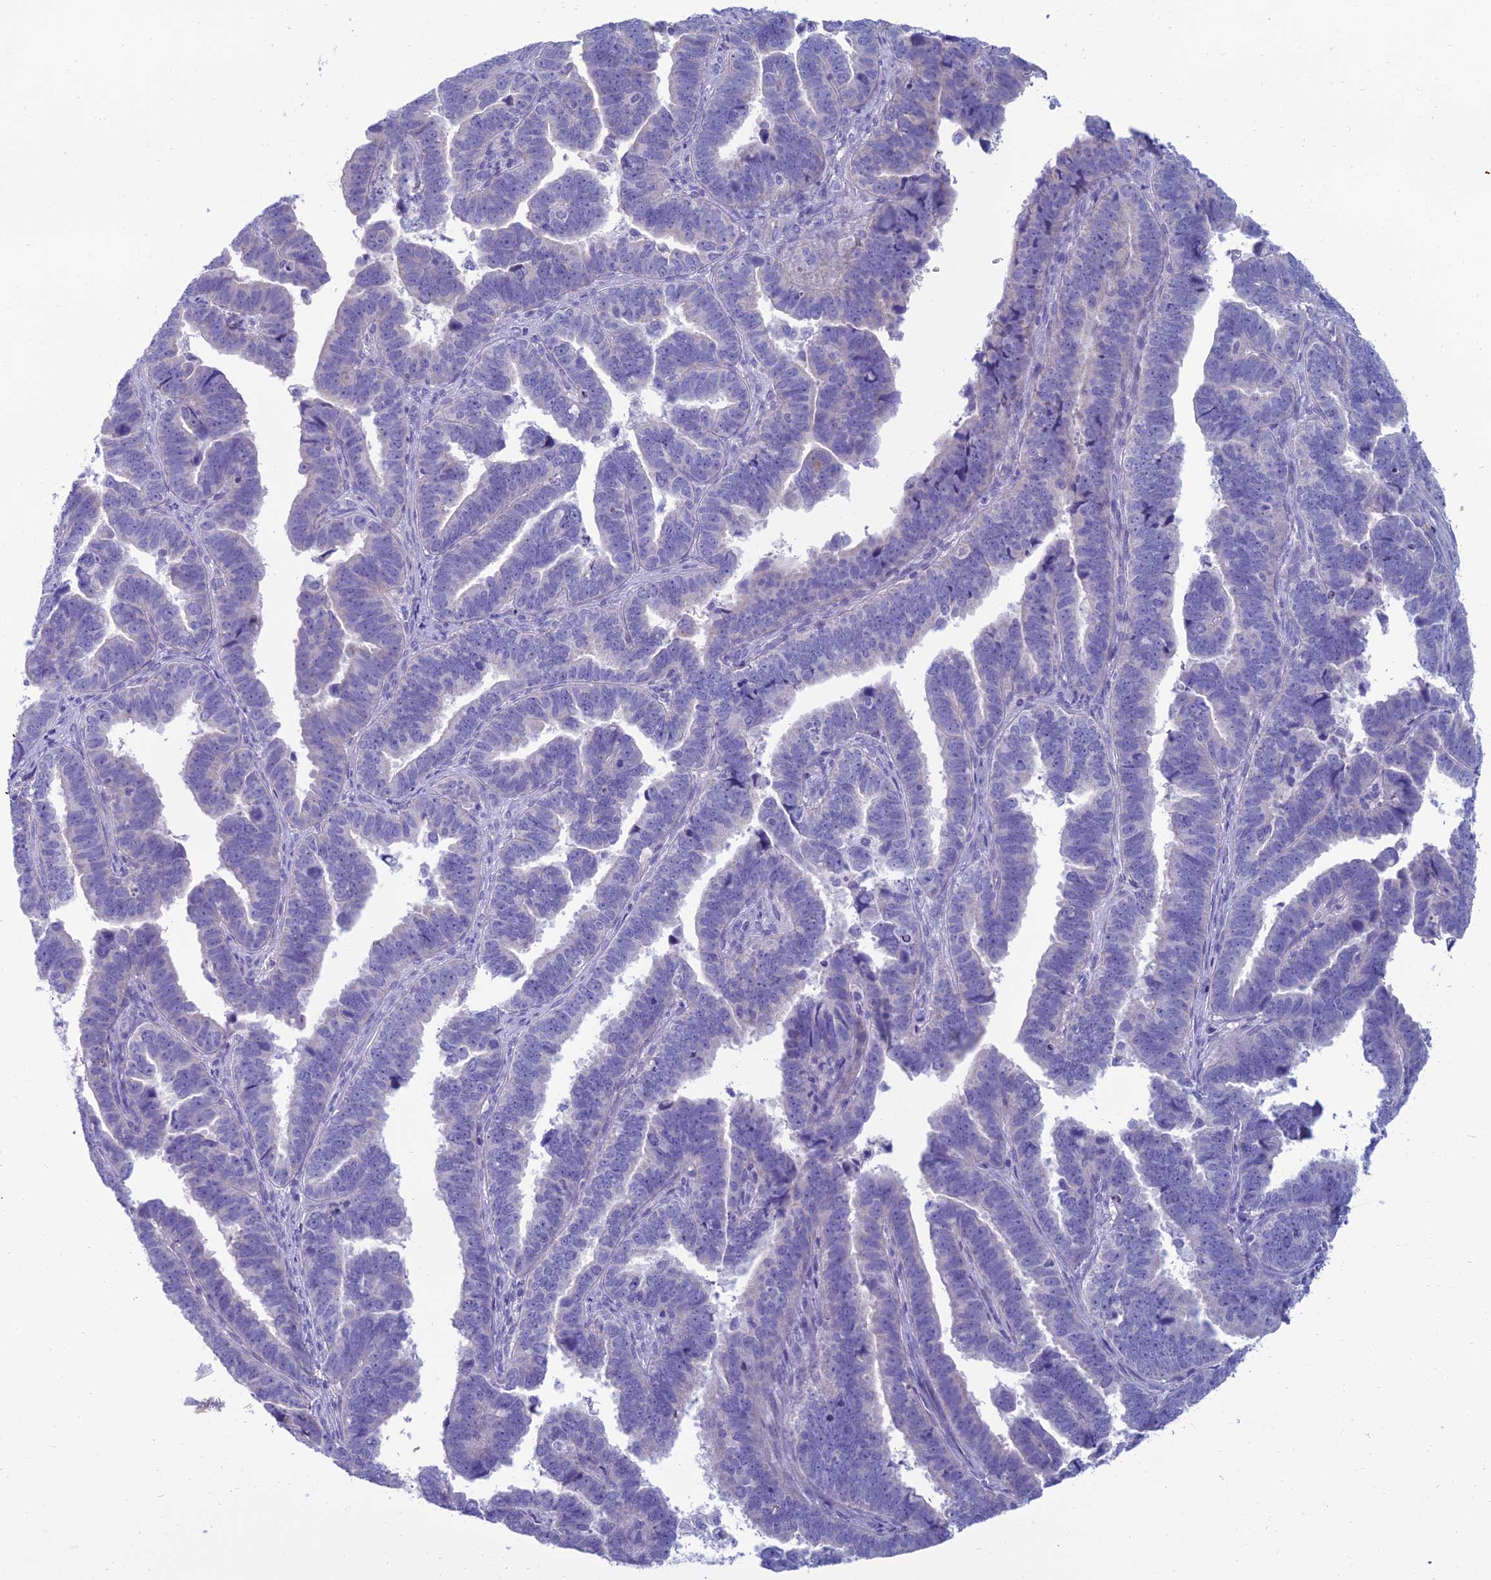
{"staining": {"intensity": "negative", "quantity": "none", "location": "none"}, "tissue": "endometrial cancer", "cell_type": "Tumor cells", "image_type": "cancer", "snomed": [{"axis": "morphology", "description": "Adenocarcinoma, NOS"}, {"axis": "topography", "description": "Endometrium"}], "caption": "An image of endometrial cancer (adenocarcinoma) stained for a protein demonstrates no brown staining in tumor cells.", "gene": "SPTLC3", "patient": {"sex": "female", "age": 75}}